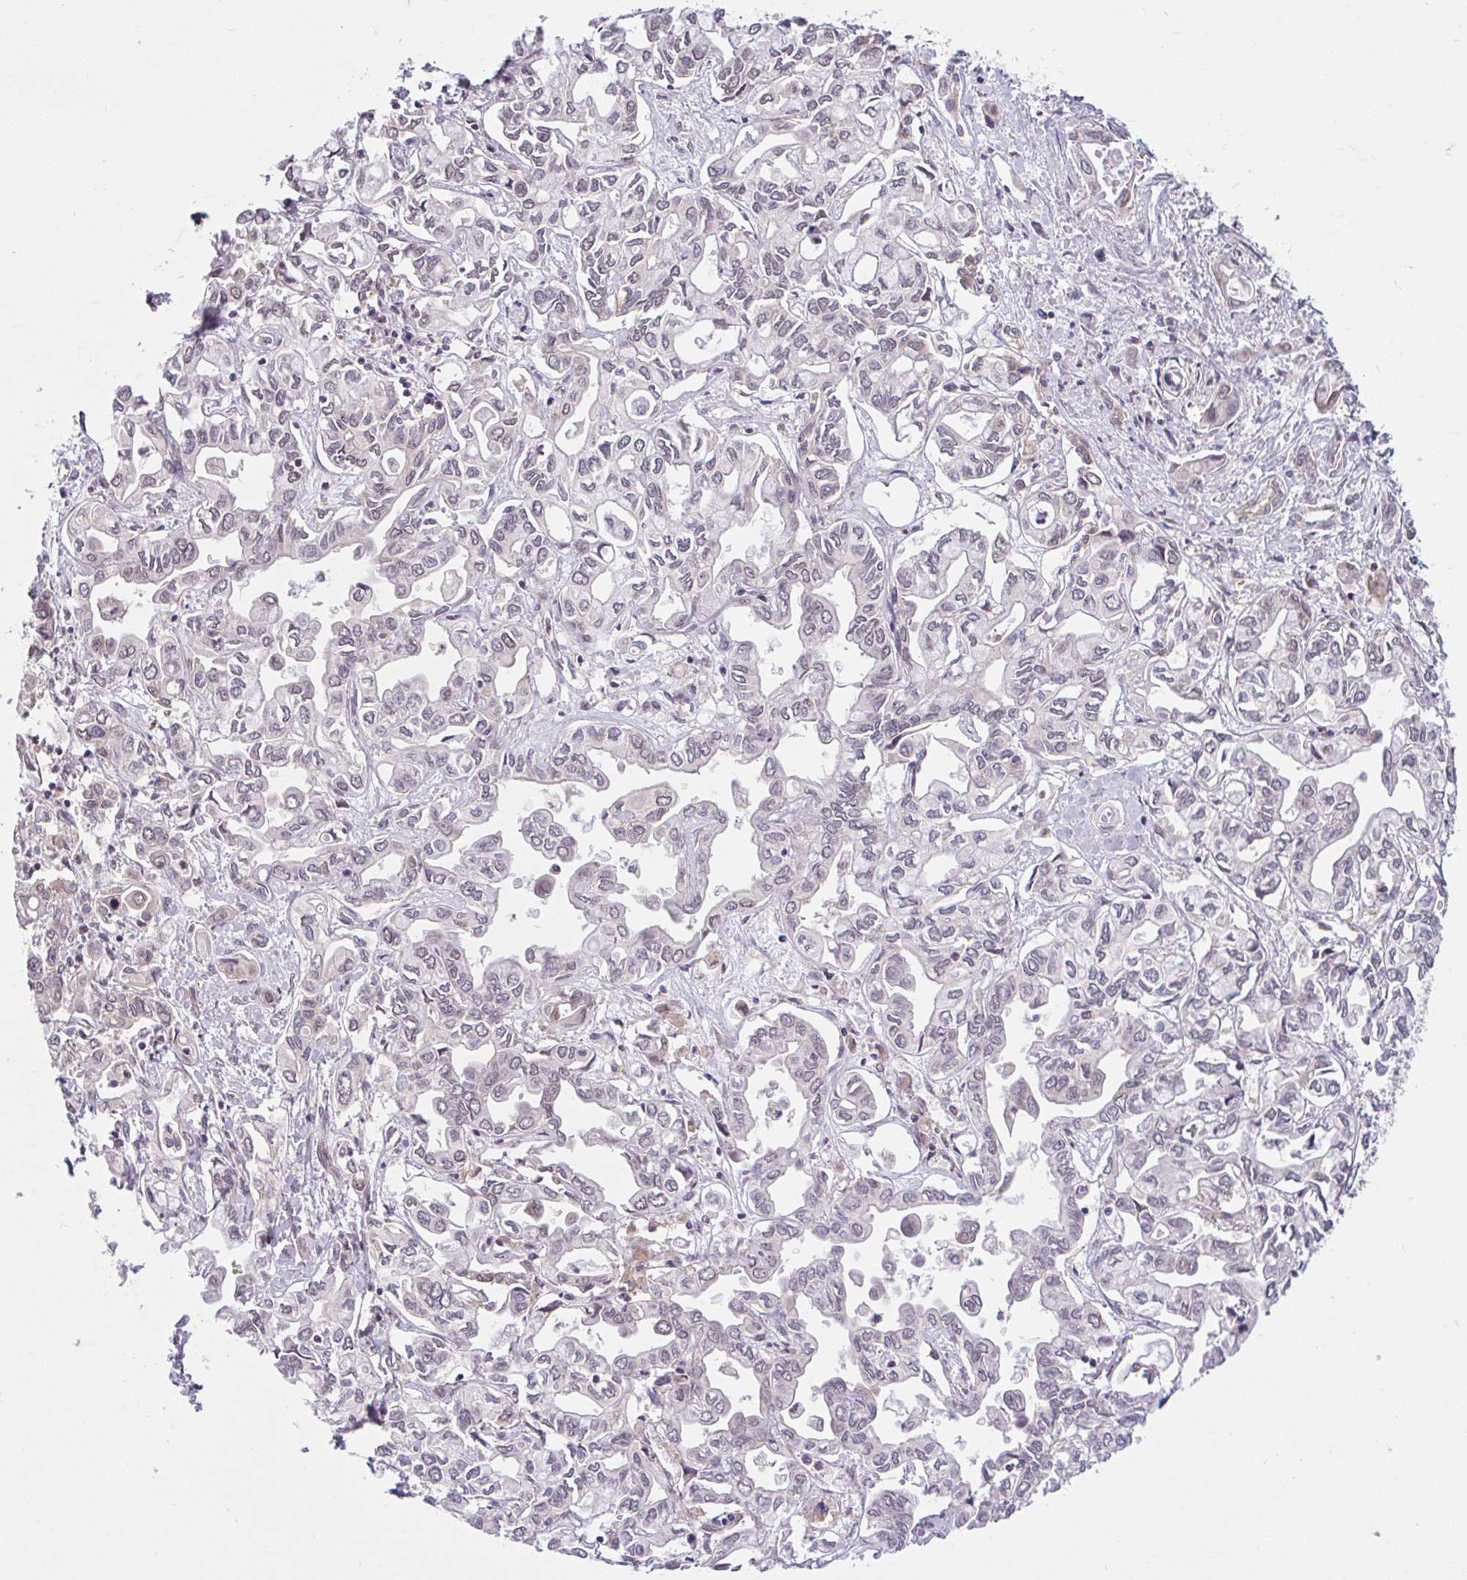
{"staining": {"intensity": "weak", "quantity": "25%-75%", "location": "nuclear"}, "tissue": "liver cancer", "cell_type": "Tumor cells", "image_type": "cancer", "snomed": [{"axis": "morphology", "description": "Cholangiocarcinoma"}, {"axis": "topography", "description": "Liver"}], "caption": "Brown immunohistochemical staining in liver cancer demonstrates weak nuclear staining in approximately 25%-75% of tumor cells.", "gene": "RALBP1", "patient": {"sex": "female", "age": 64}}